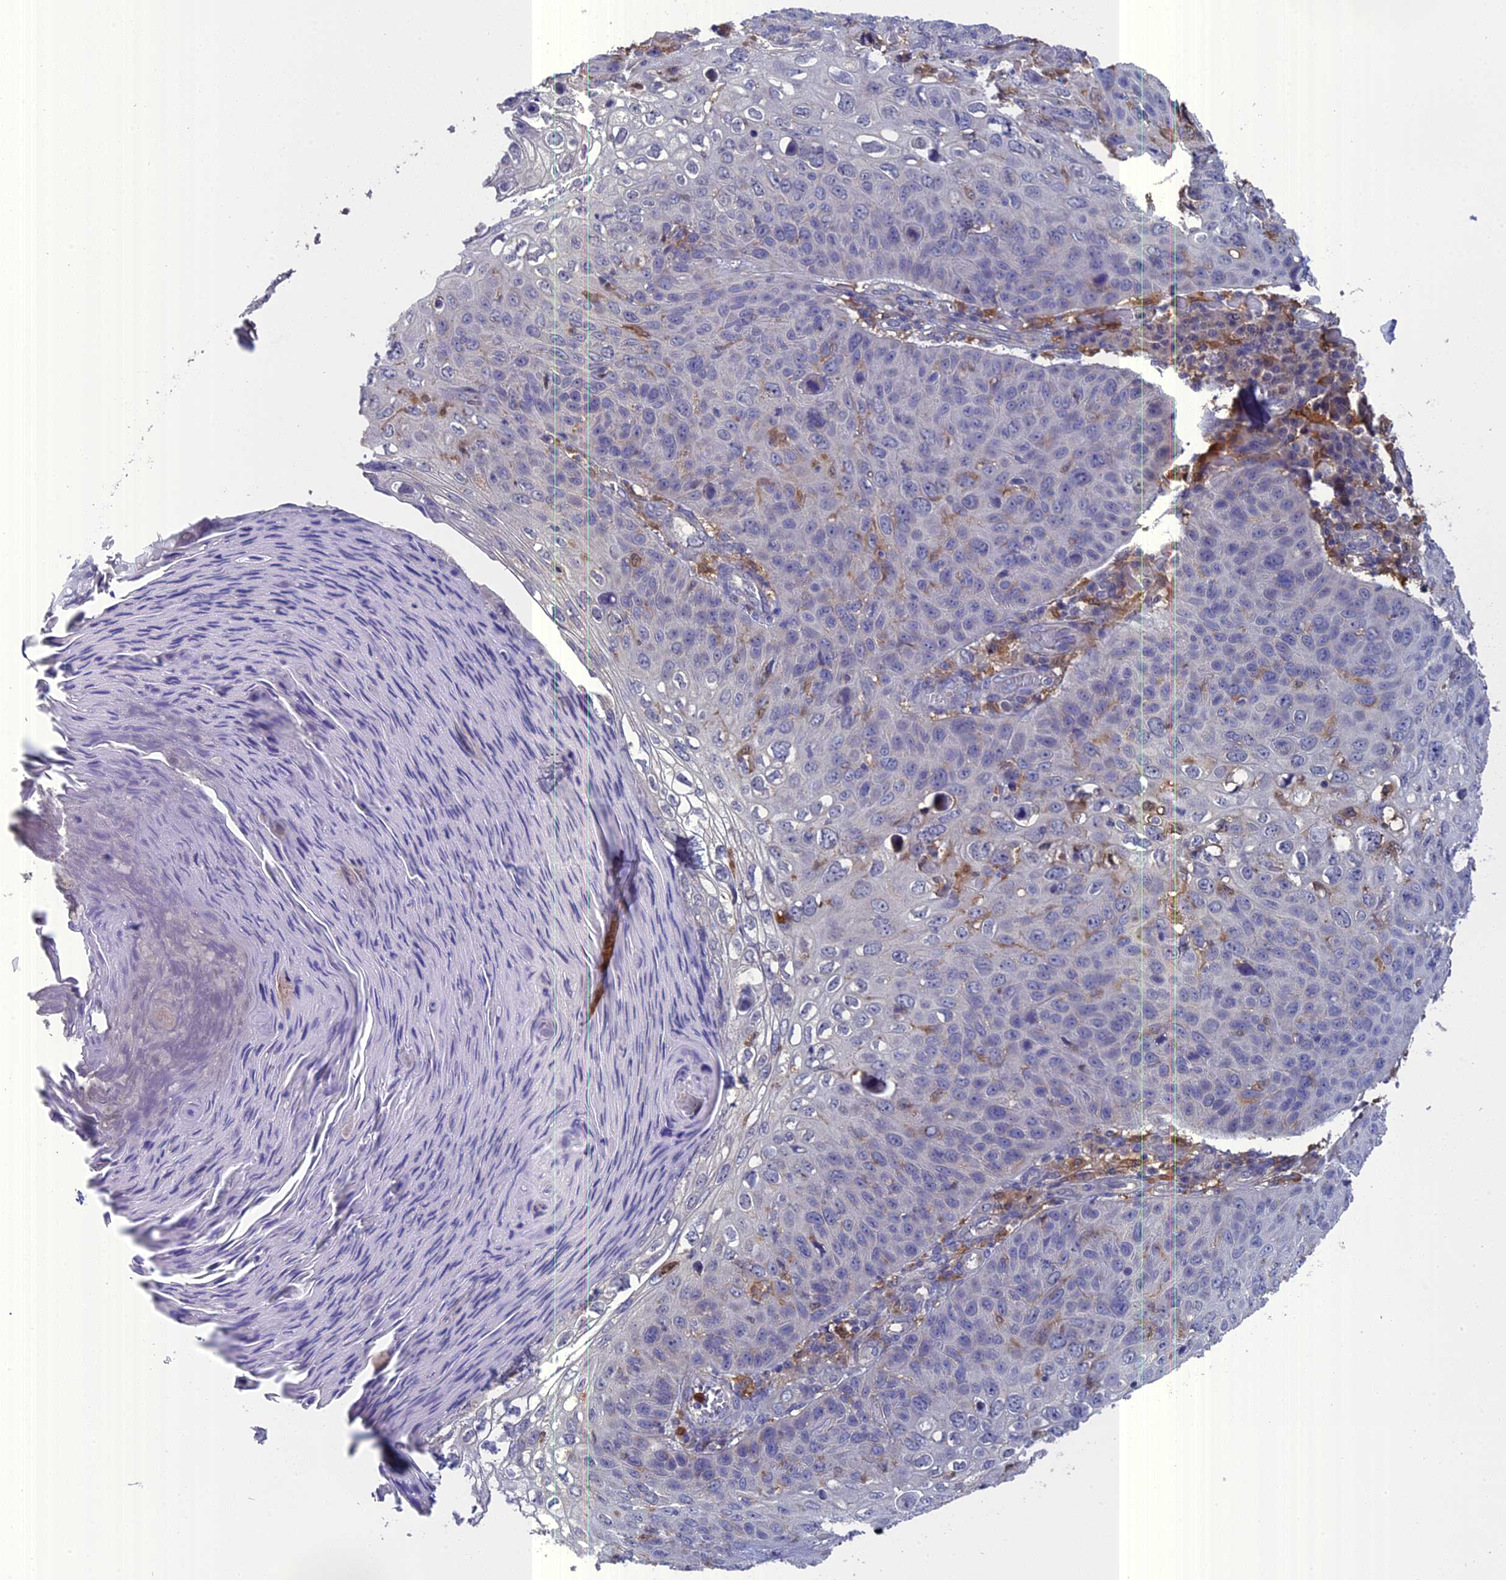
{"staining": {"intensity": "negative", "quantity": "none", "location": "none"}, "tissue": "skin cancer", "cell_type": "Tumor cells", "image_type": "cancer", "snomed": [{"axis": "morphology", "description": "Squamous cell carcinoma, NOS"}, {"axis": "topography", "description": "Skin"}], "caption": "Protein analysis of skin squamous cell carcinoma exhibits no significant expression in tumor cells.", "gene": "NCF4", "patient": {"sex": "female", "age": 90}}